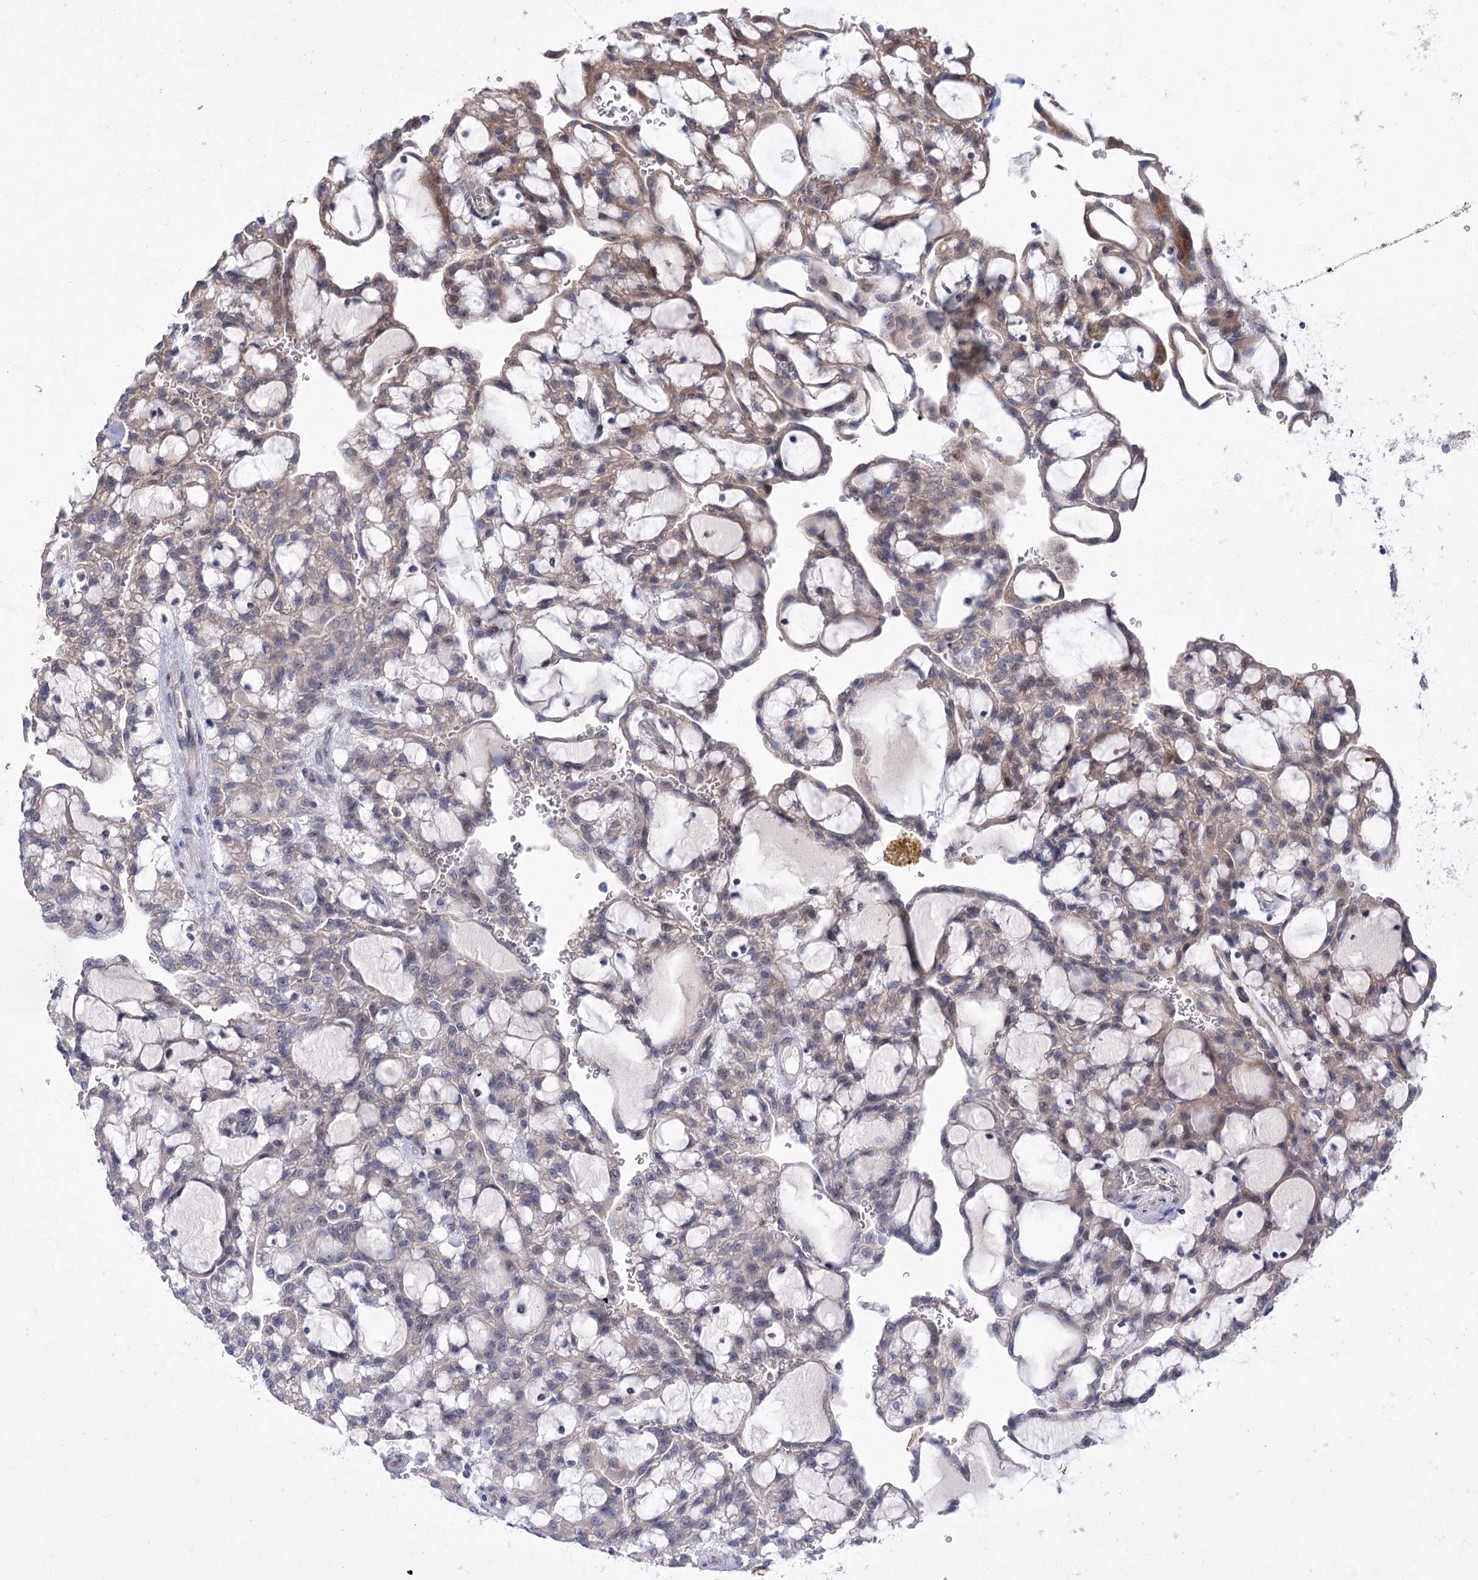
{"staining": {"intensity": "weak", "quantity": ">75%", "location": "cytoplasmic/membranous"}, "tissue": "renal cancer", "cell_type": "Tumor cells", "image_type": "cancer", "snomed": [{"axis": "morphology", "description": "Adenocarcinoma, NOS"}, {"axis": "topography", "description": "Kidney"}], "caption": "Immunohistochemistry (IHC) image of neoplastic tissue: human renal adenocarcinoma stained using immunohistochemistry exhibits low levels of weak protein expression localized specifically in the cytoplasmic/membranous of tumor cells, appearing as a cytoplasmic/membranous brown color.", "gene": "GCNT4", "patient": {"sex": "male", "age": 63}}